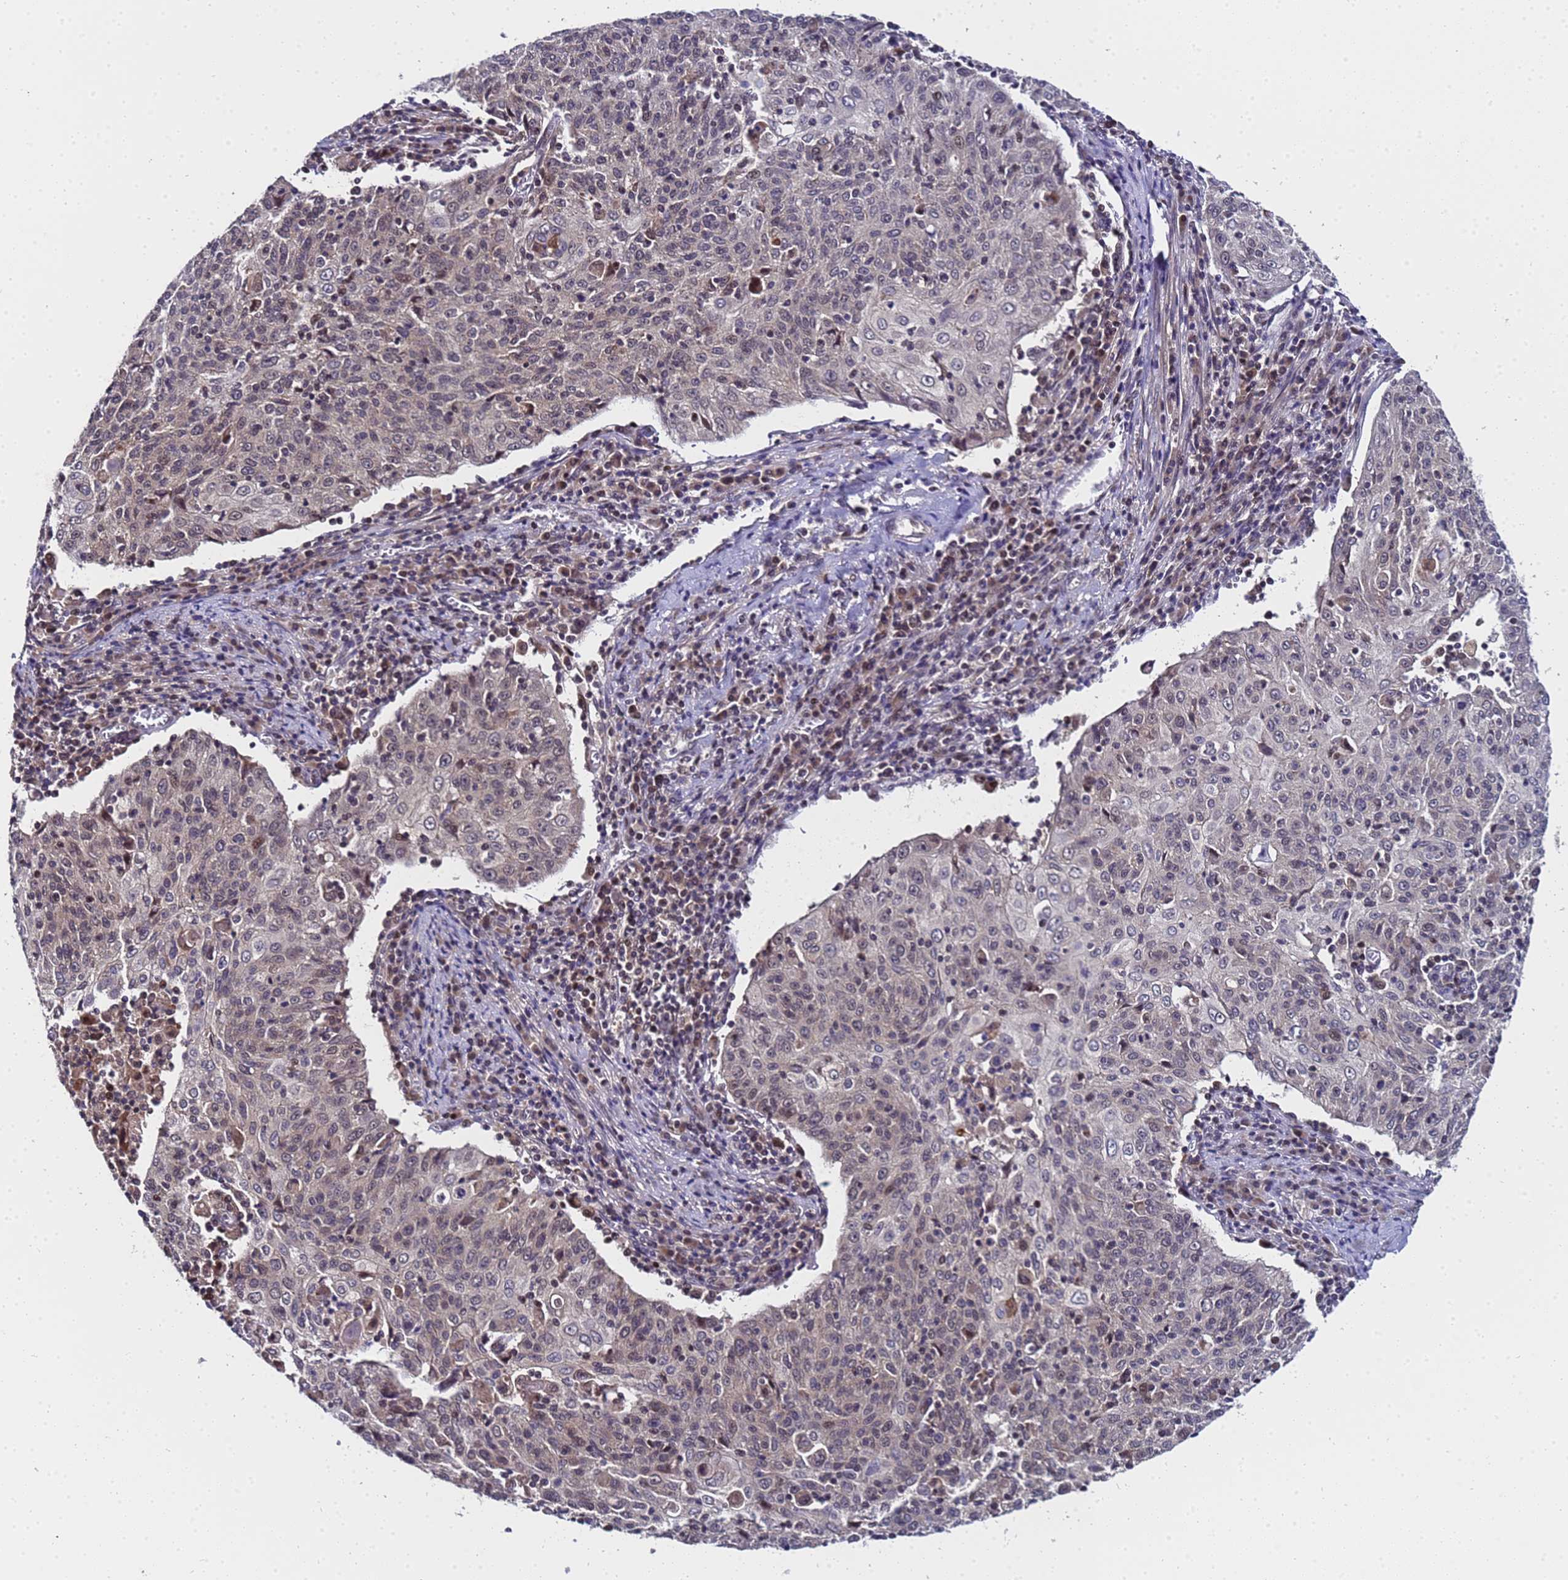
{"staining": {"intensity": "weak", "quantity": "25%-75%", "location": "nuclear"}, "tissue": "cervical cancer", "cell_type": "Tumor cells", "image_type": "cancer", "snomed": [{"axis": "morphology", "description": "Squamous cell carcinoma, NOS"}, {"axis": "topography", "description": "Cervix"}], "caption": "About 25%-75% of tumor cells in human cervical cancer (squamous cell carcinoma) display weak nuclear protein expression as visualized by brown immunohistochemical staining.", "gene": "ANAPC13", "patient": {"sex": "female", "age": 48}}